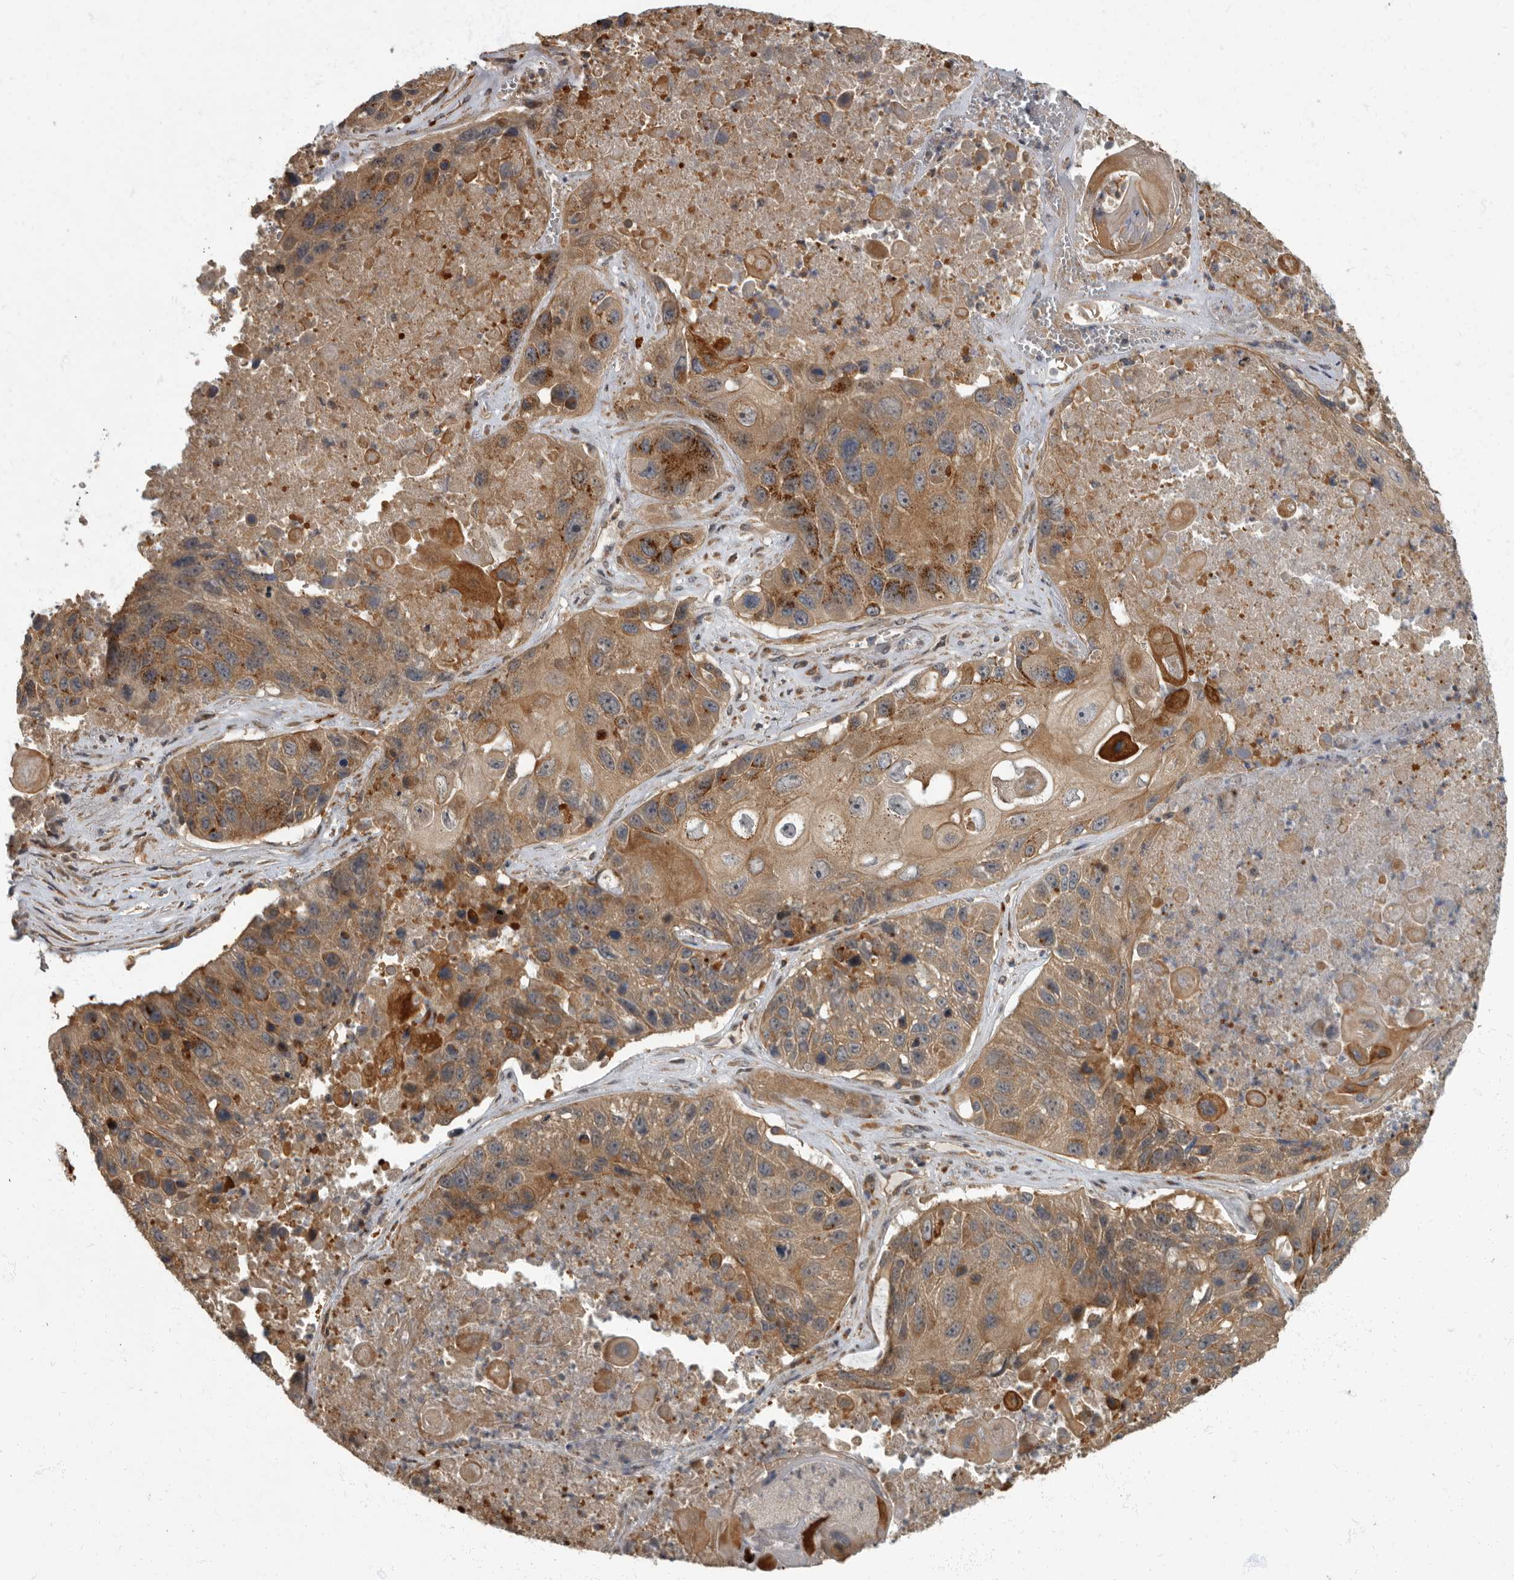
{"staining": {"intensity": "moderate", "quantity": ">75%", "location": "cytoplasmic/membranous"}, "tissue": "lung cancer", "cell_type": "Tumor cells", "image_type": "cancer", "snomed": [{"axis": "morphology", "description": "Squamous cell carcinoma, NOS"}, {"axis": "topography", "description": "Lung"}], "caption": "A high-resolution micrograph shows immunohistochemistry (IHC) staining of lung cancer, which demonstrates moderate cytoplasmic/membranous staining in approximately >75% of tumor cells. The staining was performed using DAB (3,3'-diaminobenzidine) to visualize the protein expression in brown, while the nuclei were stained in blue with hematoxylin (Magnification: 20x).", "gene": "IQCK", "patient": {"sex": "male", "age": 61}}